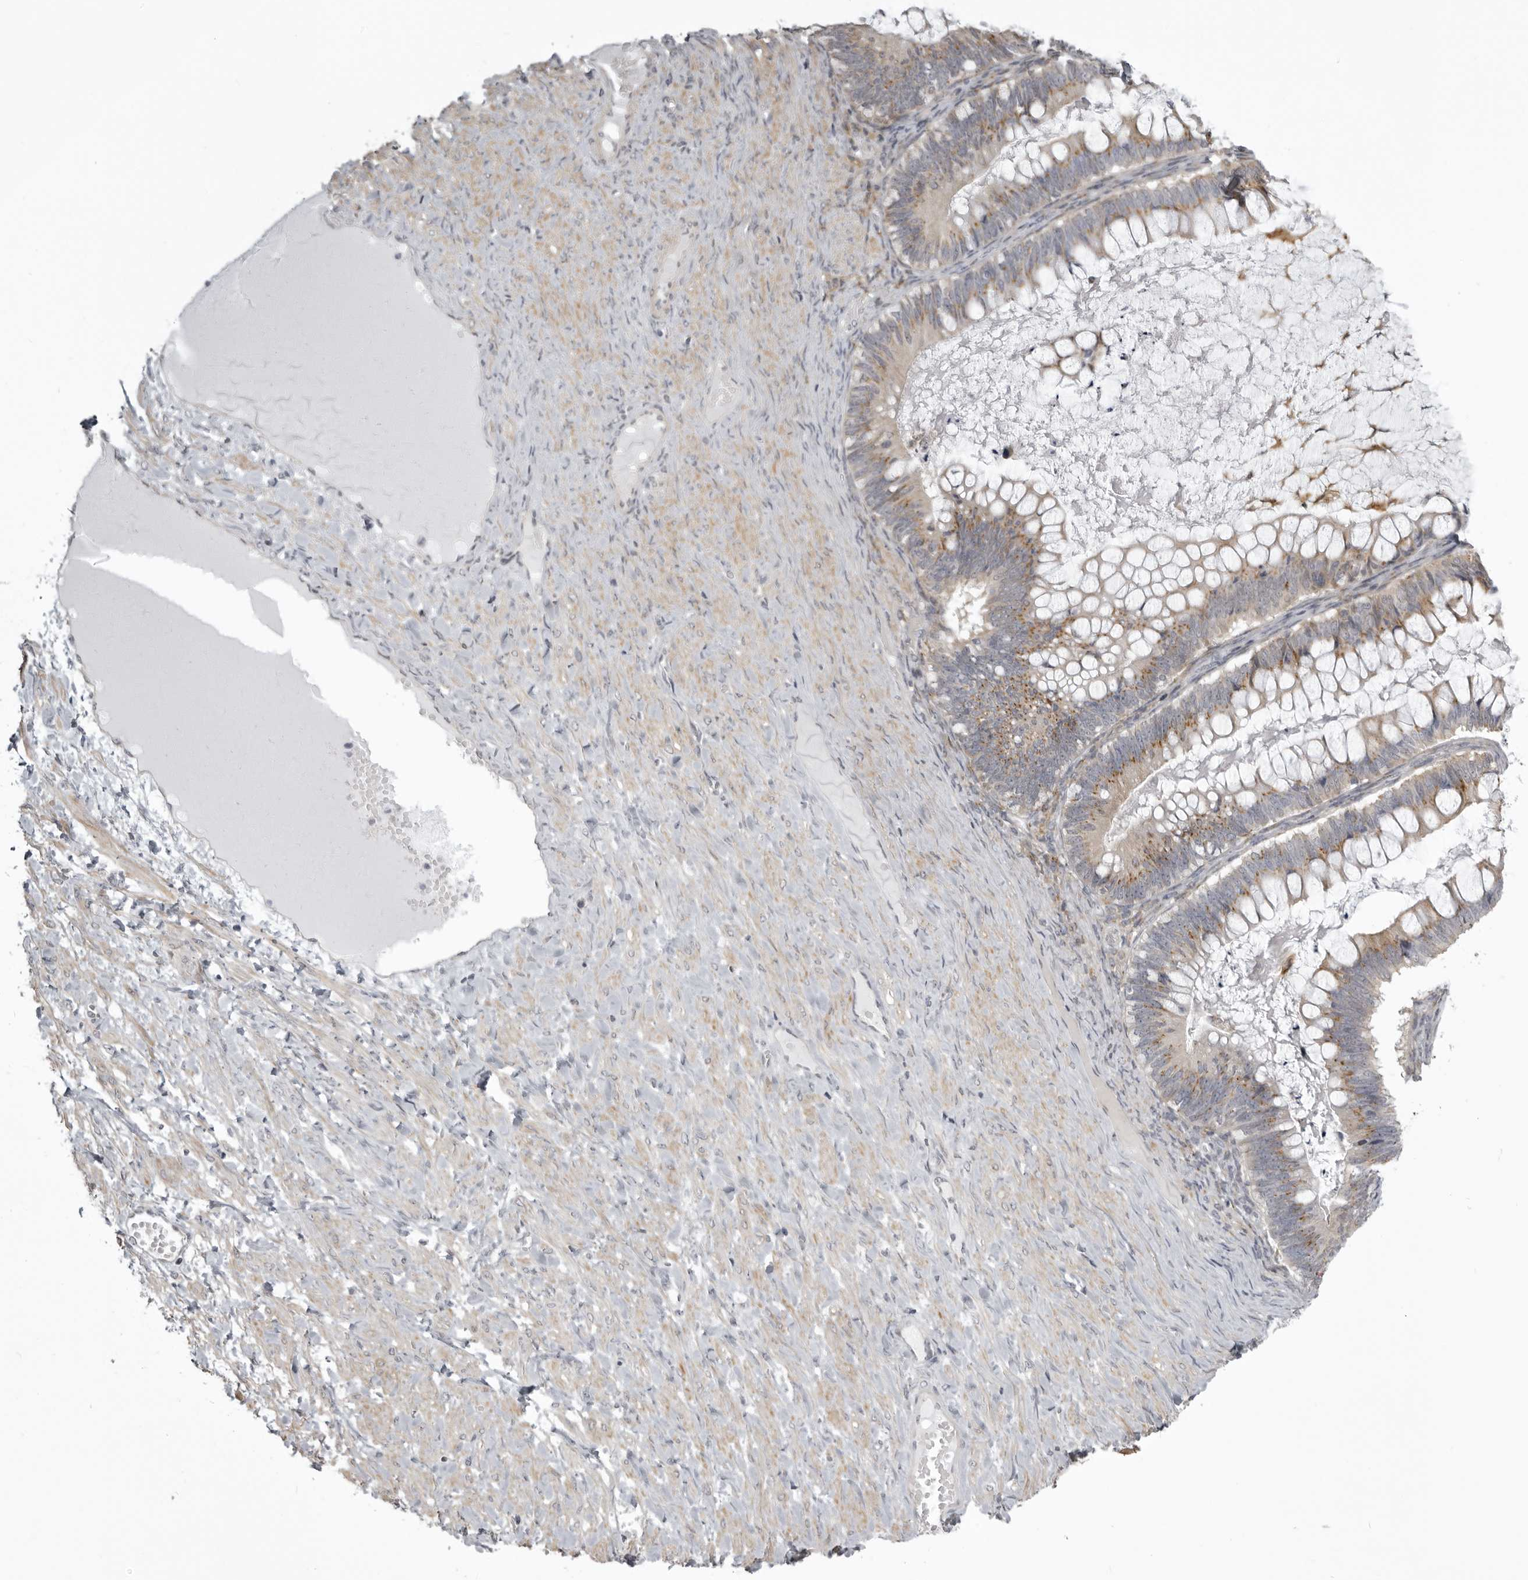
{"staining": {"intensity": "moderate", "quantity": ">75%", "location": "cytoplasmic/membranous"}, "tissue": "ovarian cancer", "cell_type": "Tumor cells", "image_type": "cancer", "snomed": [{"axis": "morphology", "description": "Cystadenocarcinoma, mucinous, NOS"}, {"axis": "topography", "description": "Ovary"}], "caption": "This photomicrograph demonstrates IHC staining of mucinous cystadenocarcinoma (ovarian), with medium moderate cytoplasmic/membranous staining in approximately >75% of tumor cells.", "gene": "NCEH1", "patient": {"sex": "female", "age": 61}}